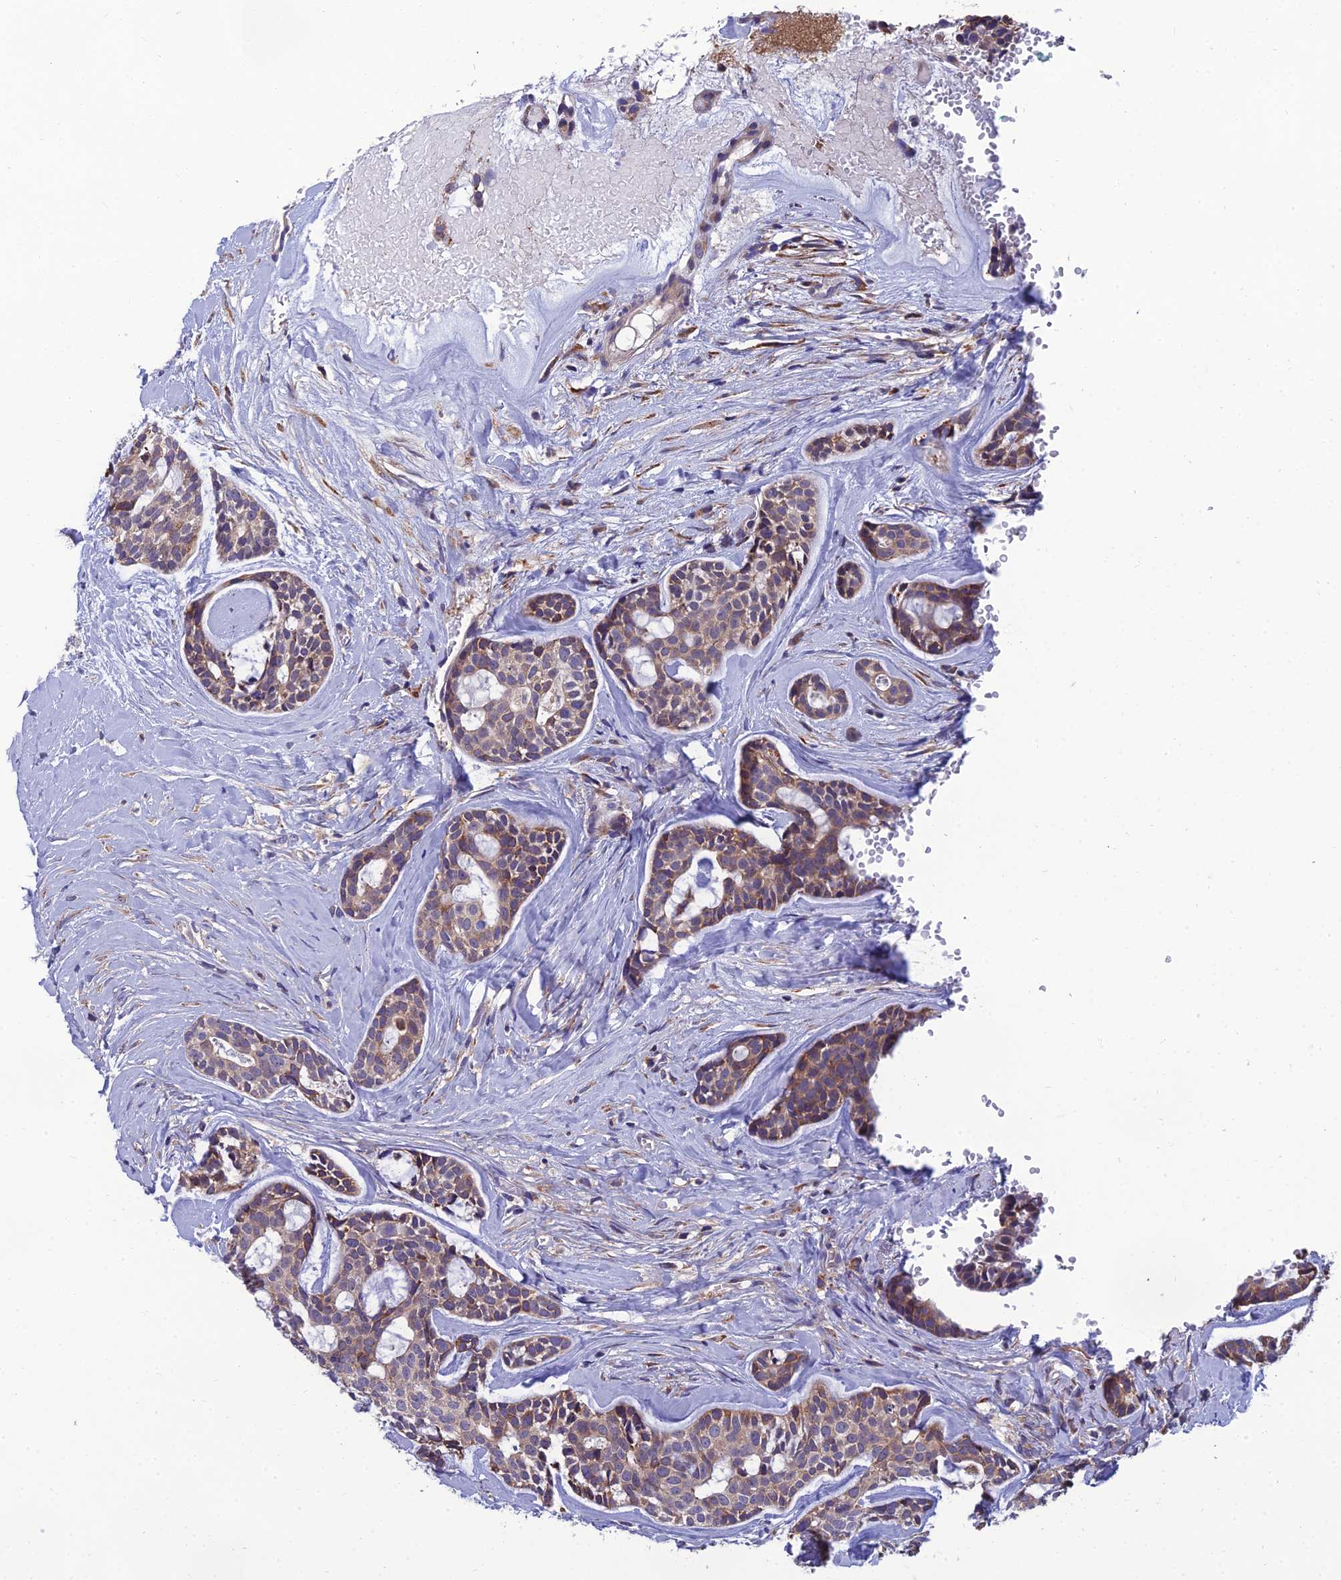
{"staining": {"intensity": "weak", "quantity": "25%-75%", "location": "cytoplasmic/membranous"}, "tissue": "head and neck cancer", "cell_type": "Tumor cells", "image_type": "cancer", "snomed": [{"axis": "morphology", "description": "Normal tissue, NOS"}, {"axis": "morphology", "description": "Adenocarcinoma, NOS"}, {"axis": "topography", "description": "Subcutis"}, {"axis": "topography", "description": "Nasopharynx"}, {"axis": "topography", "description": "Head-Neck"}], "caption": "Head and neck cancer stained with a brown dye exhibits weak cytoplasmic/membranous positive positivity in approximately 25%-75% of tumor cells.", "gene": "UMAD1", "patient": {"sex": "female", "age": 73}}